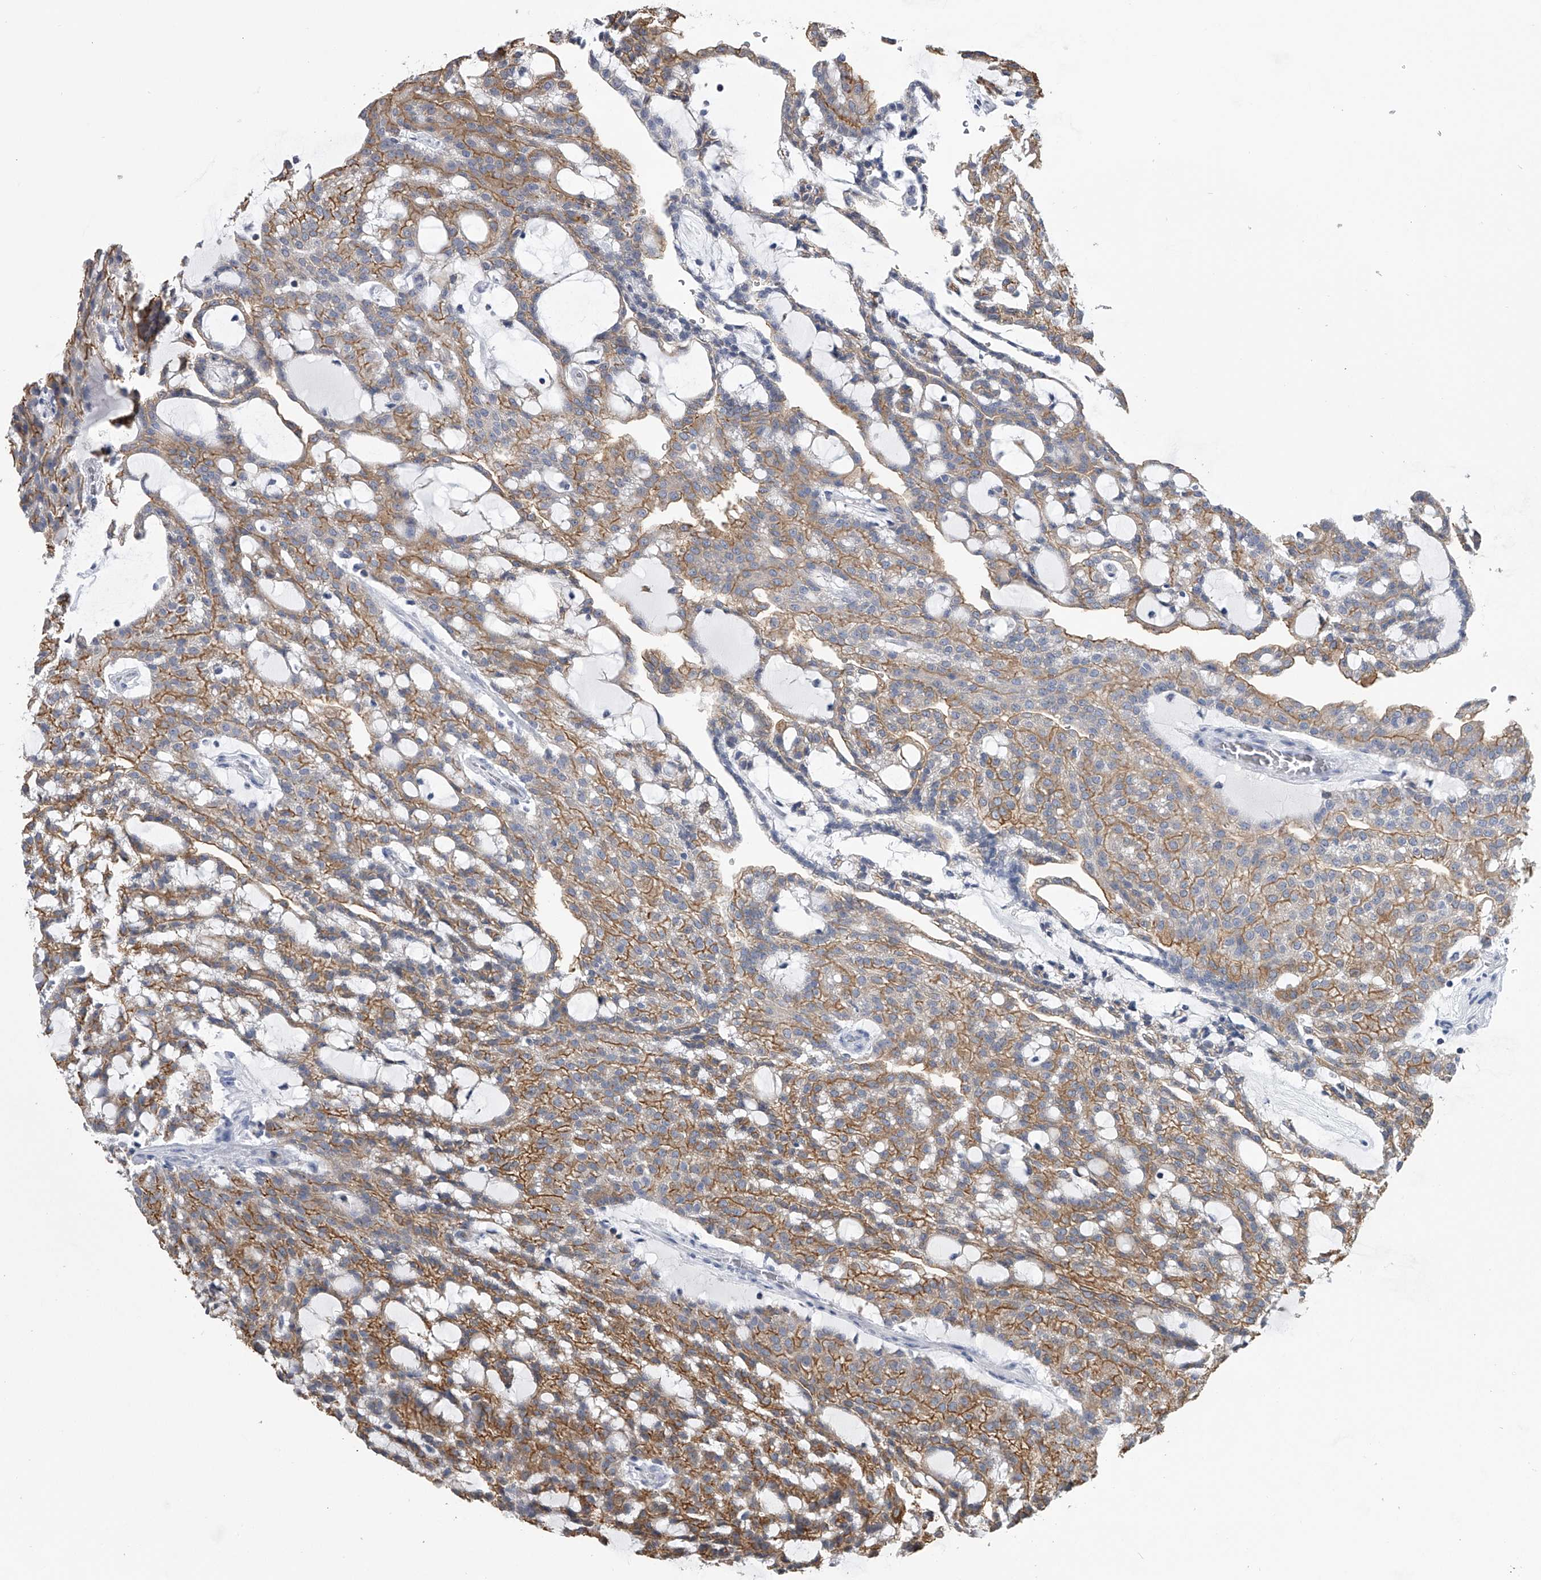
{"staining": {"intensity": "moderate", "quantity": ">75%", "location": "cytoplasmic/membranous"}, "tissue": "renal cancer", "cell_type": "Tumor cells", "image_type": "cancer", "snomed": [{"axis": "morphology", "description": "Adenocarcinoma, NOS"}, {"axis": "topography", "description": "Kidney"}], "caption": "Protein positivity by IHC reveals moderate cytoplasmic/membranous staining in about >75% of tumor cells in renal cancer (adenocarcinoma).", "gene": "TASP1", "patient": {"sex": "male", "age": 63}}